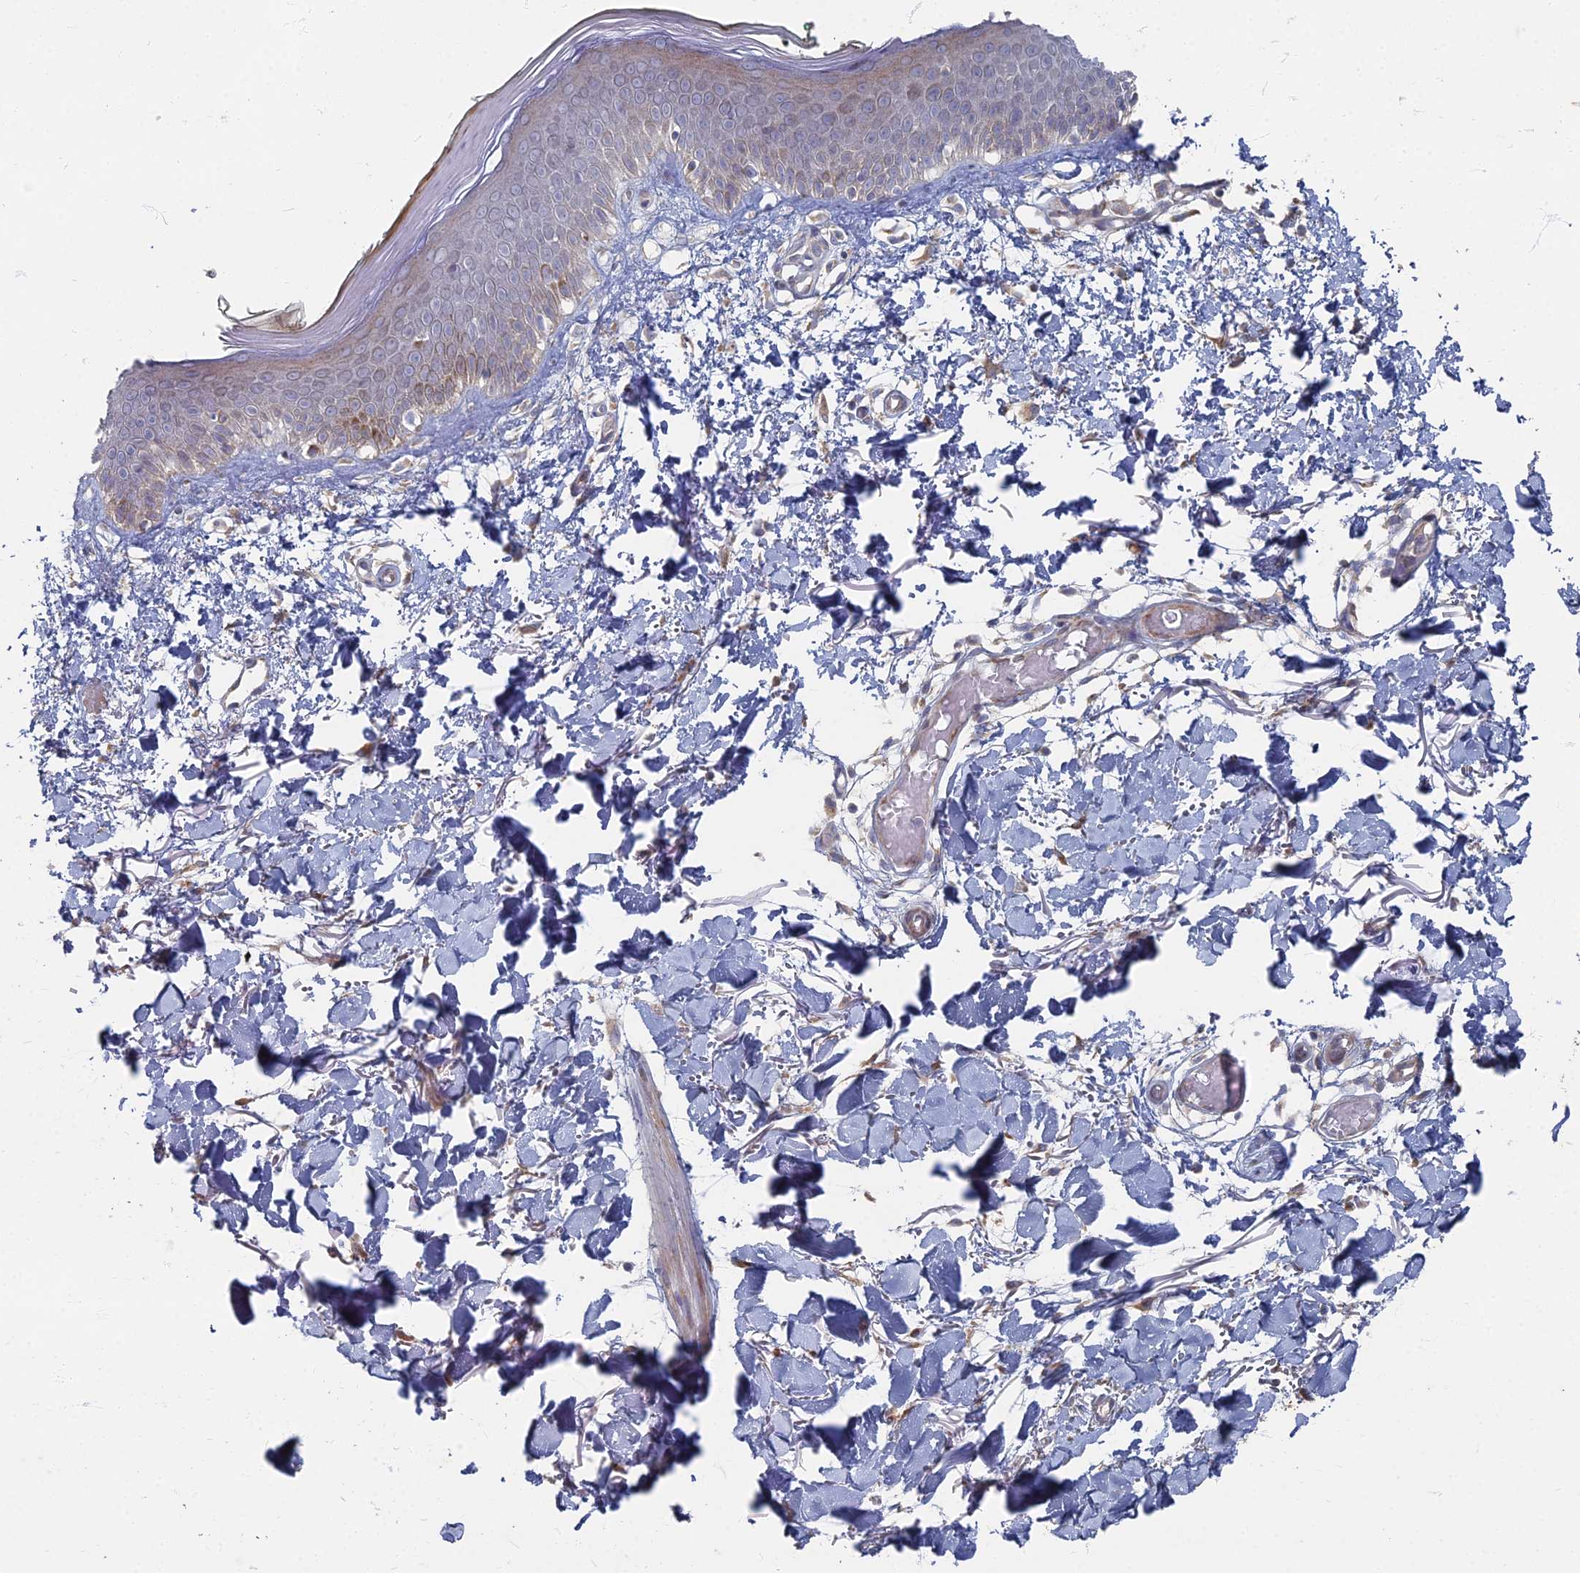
{"staining": {"intensity": "negative", "quantity": "none", "location": "none"}, "tissue": "skin", "cell_type": "Fibroblasts", "image_type": "normal", "snomed": [{"axis": "morphology", "description": "Normal tissue, NOS"}, {"axis": "topography", "description": "Skin"}], "caption": "Skin was stained to show a protein in brown. There is no significant staining in fibroblasts. The staining was performed using DAB to visualize the protein expression in brown, while the nuclei were stained in blue with hematoxylin (Magnification: 20x).", "gene": "TMEM128", "patient": {"sex": "male", "age": 62}}